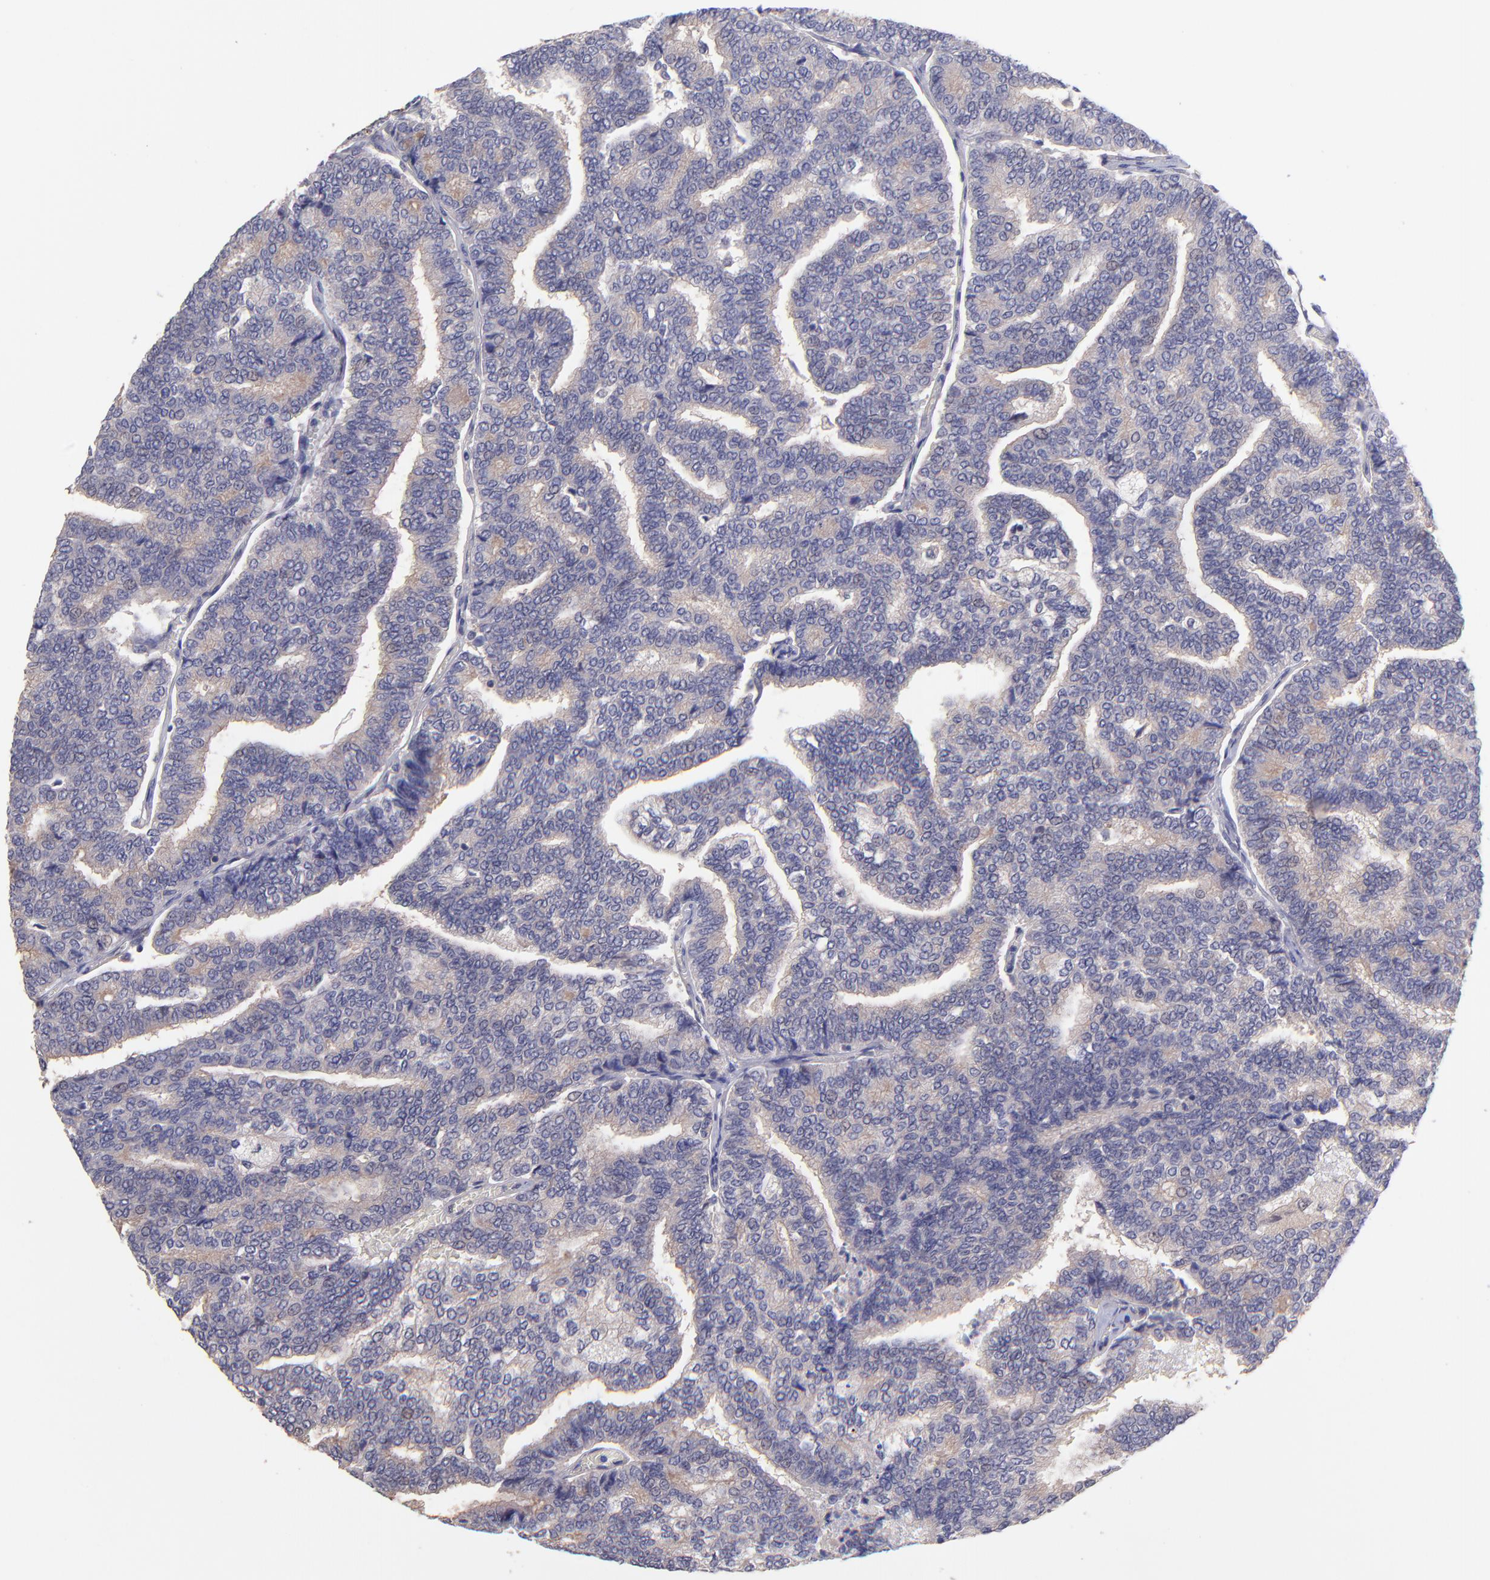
{"staining": {"intensity": "weak", "quantity": ">75%", "location": "cytoplasmic/membranous"}, "tissue": "thyroid cancer", "cell_type": "Tumor cells", "image_type": "cancer", "snomed": [{"axis": "morphology", "description": "Papillary adenocarcinoma, NOS"}, {"axis": "topography", "description": "Thyroid gland"}], "caption": "Immunohistochemical staining of human papillary adenocarcinoma (thyroid) exhibits low levels of weak cytoplasmic/membranous protein positivity in about >75% of tumor cells. (IHC, brightfield microscopy, high magnification).", "gene": "NSF", "patient": {"sex": "female", "age": 35}}